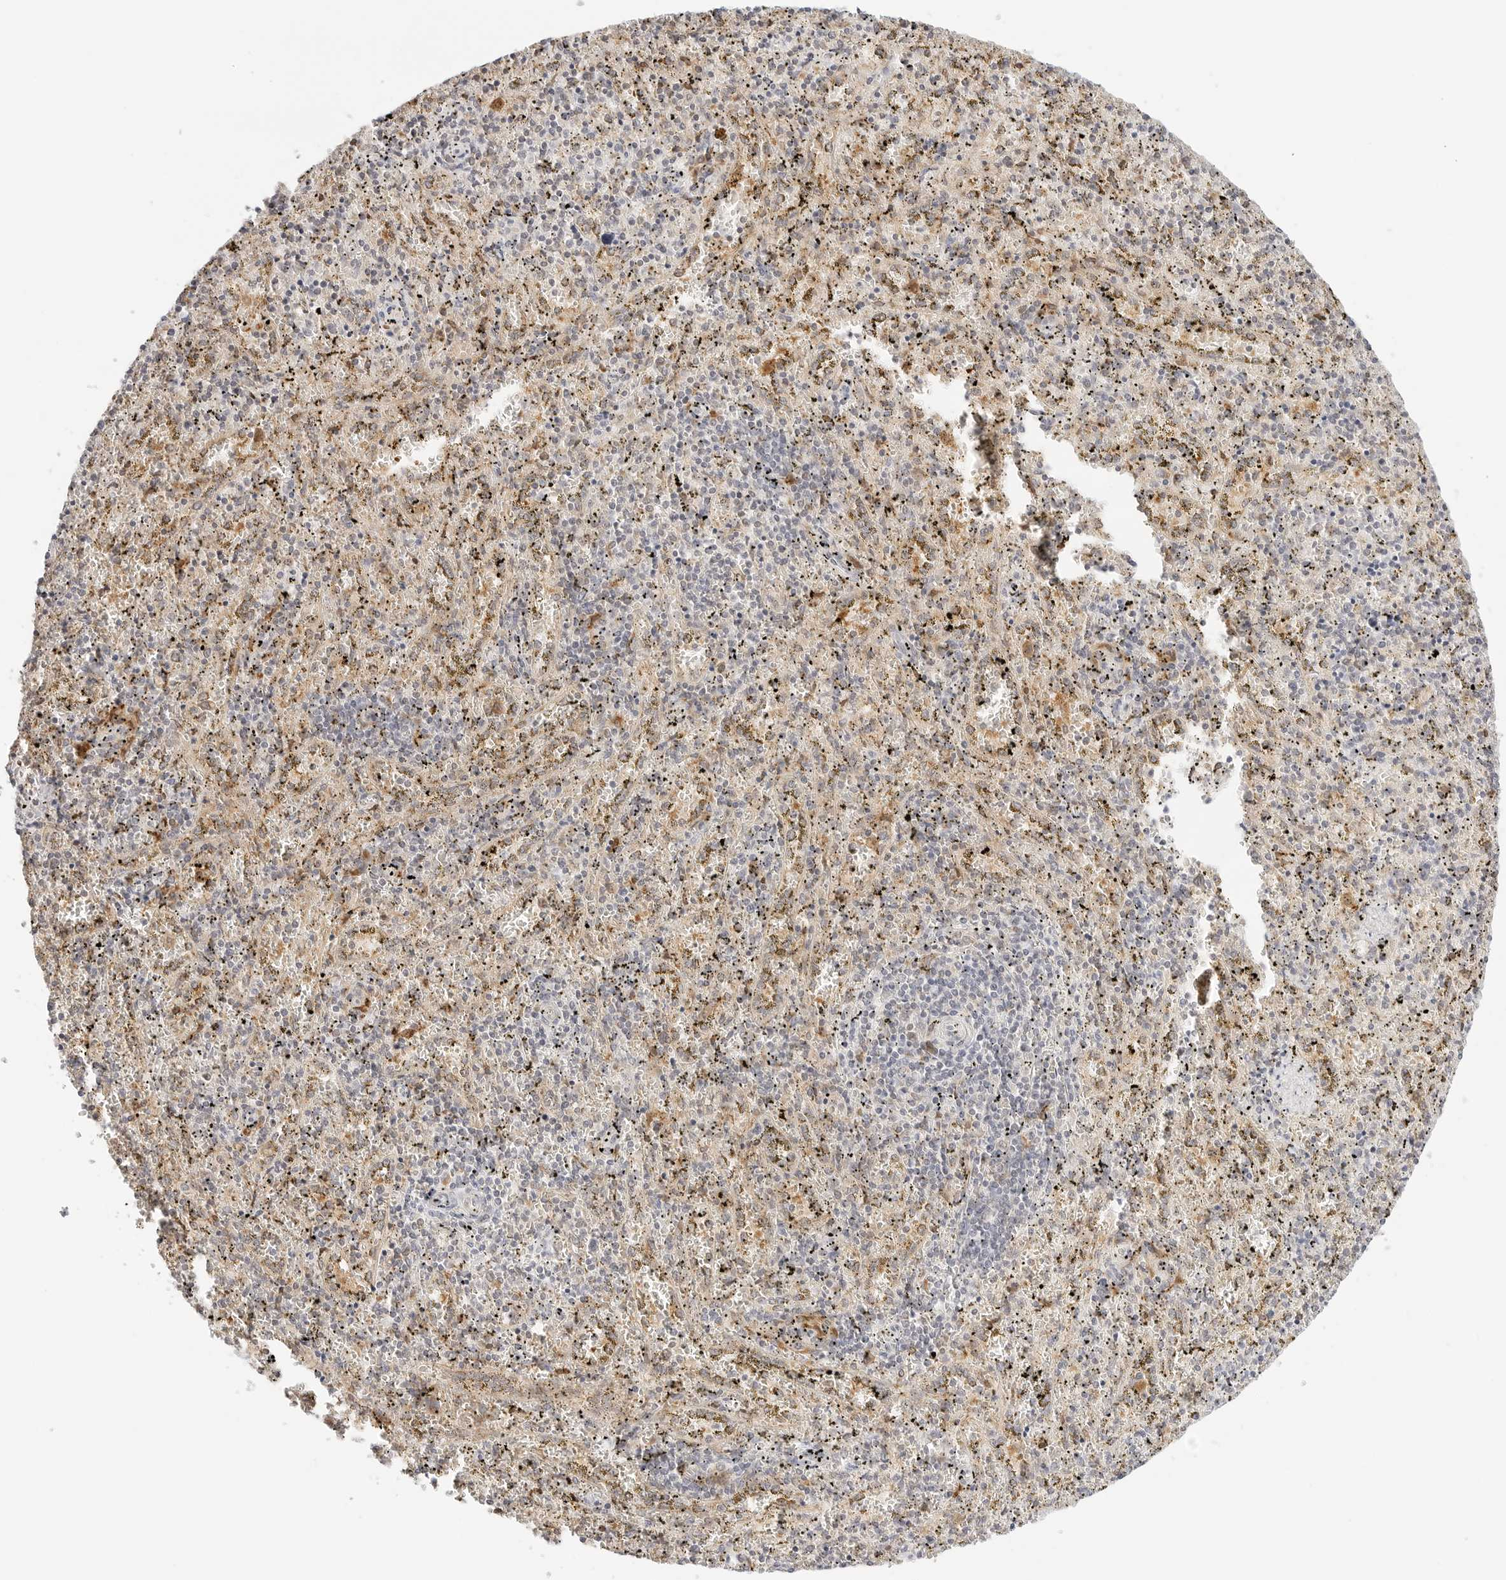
{"staining": {"intensity": "weak", "quantity": "25%-75%", "location": "cytoplasmic/membranous"}, "tissue": "spleen", "cell_type": "Cells in red pulp", "image_type": "normal", "snomed": [{"axis": "morphology", "description": "Normal tissue, NOS"}, {"axis": "topography", "description": "Spleen"}], "caption": "Immunohistochemistry (IHC) histopathology image of normal spleen stained for a protein (brown), which demonstrates low levels of weak cytoplasmic/membranous expression in about 25%-75% of cells in red pulp.", "gene": "ERO1B", "patient": {"sex": "male", "age": 11}}